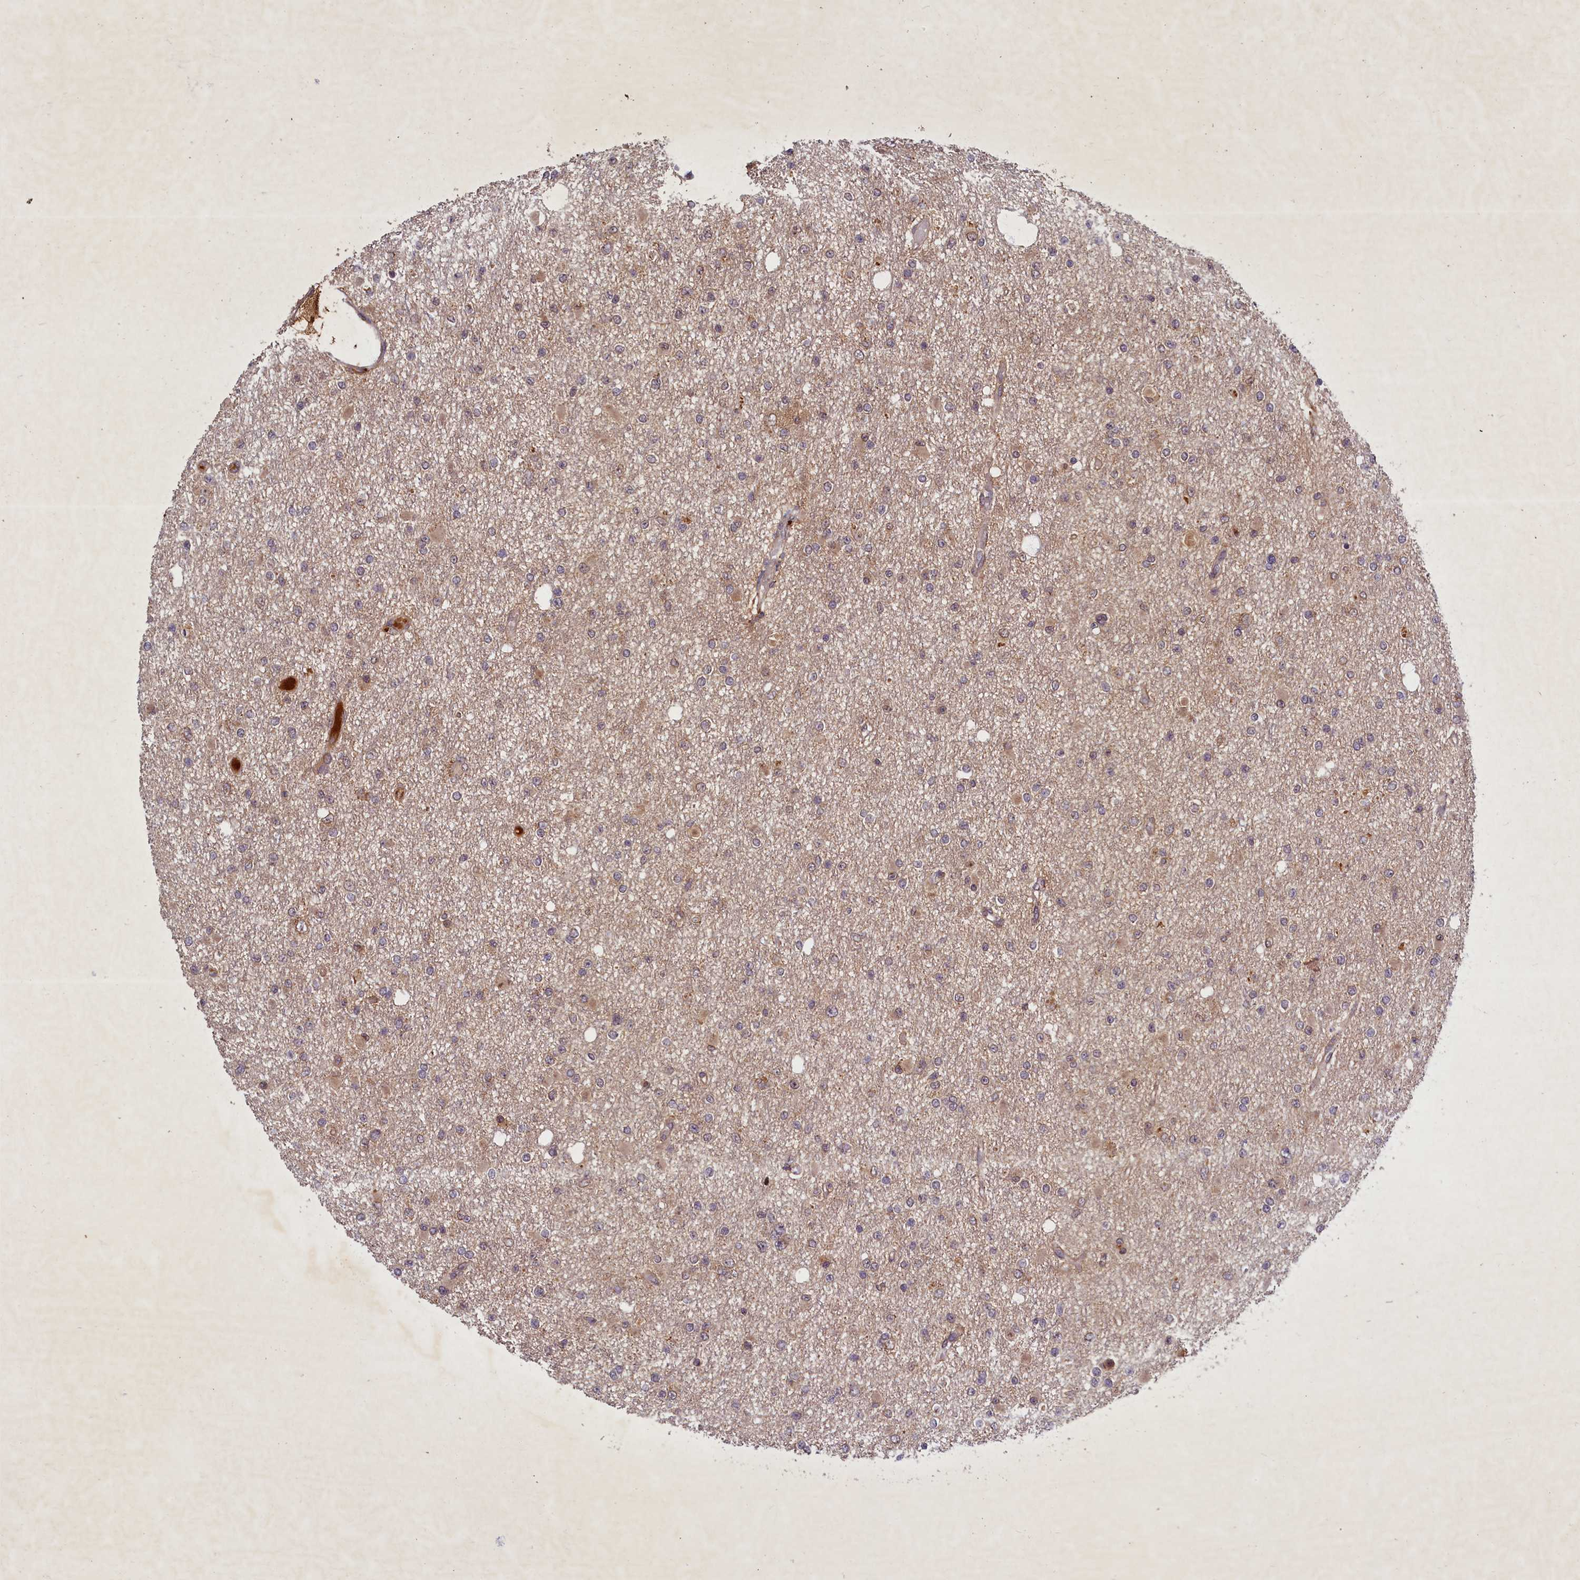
{"staining": {"intensity": "weak", "quantity": "<25%", "location": "cytoplasmic/membranous"}, "tissue": "glioma", "cell_type": "Tumor cells", "image_type": "cancer", "snomed": [{"axis": "morphology", "description": "Glioma, malignant, Low grade"}, {"axis": "topography", "description": "Brain"}], "caption": "Protein analysis of low-grade glioma (malignant) reveals no significant expression in tumor cells.", "gene": "BICD1", "patient": {"sex": "female", "age": 22}}